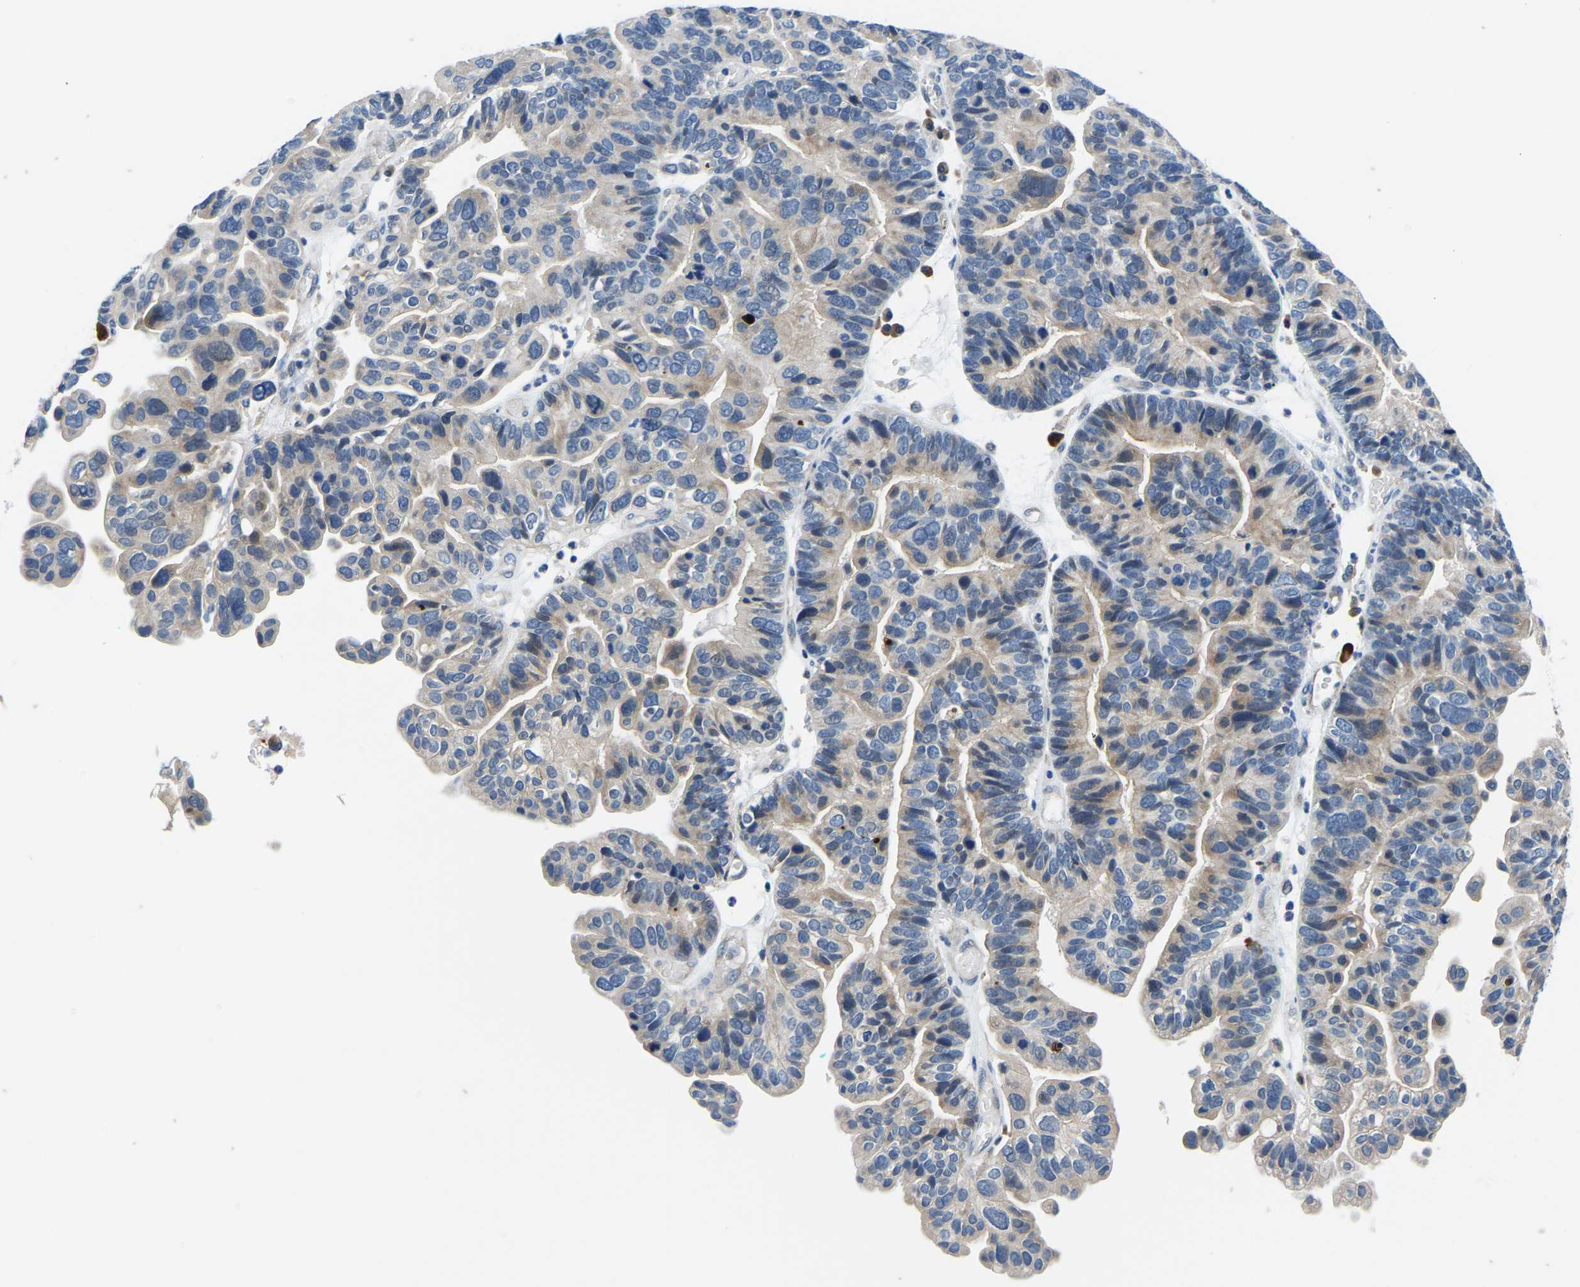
{"staining": {"intensity": "weak", "quantity": "25%-75%", "location": "cytoplasmic/membranous"}, "tissue": "ovarian cancer", "cell_type": "Tumor cells", "image_type": "cancer", "snomed": [{"axis": "morphology", "description": "Cystadenocarcinoma, serous, NOS"}, {"axis": "topography", "description": "Ovary"}], "caption": "Weak cytoplasmic/membranous staining for a protein is identified in approximately 25%-75% of tumor cells of ovarian cancer (serous cystadenocarcinoma) using immunohistochemistry.", "gene": "LIAS", "patient": {"sex": "female", "age": 56}}